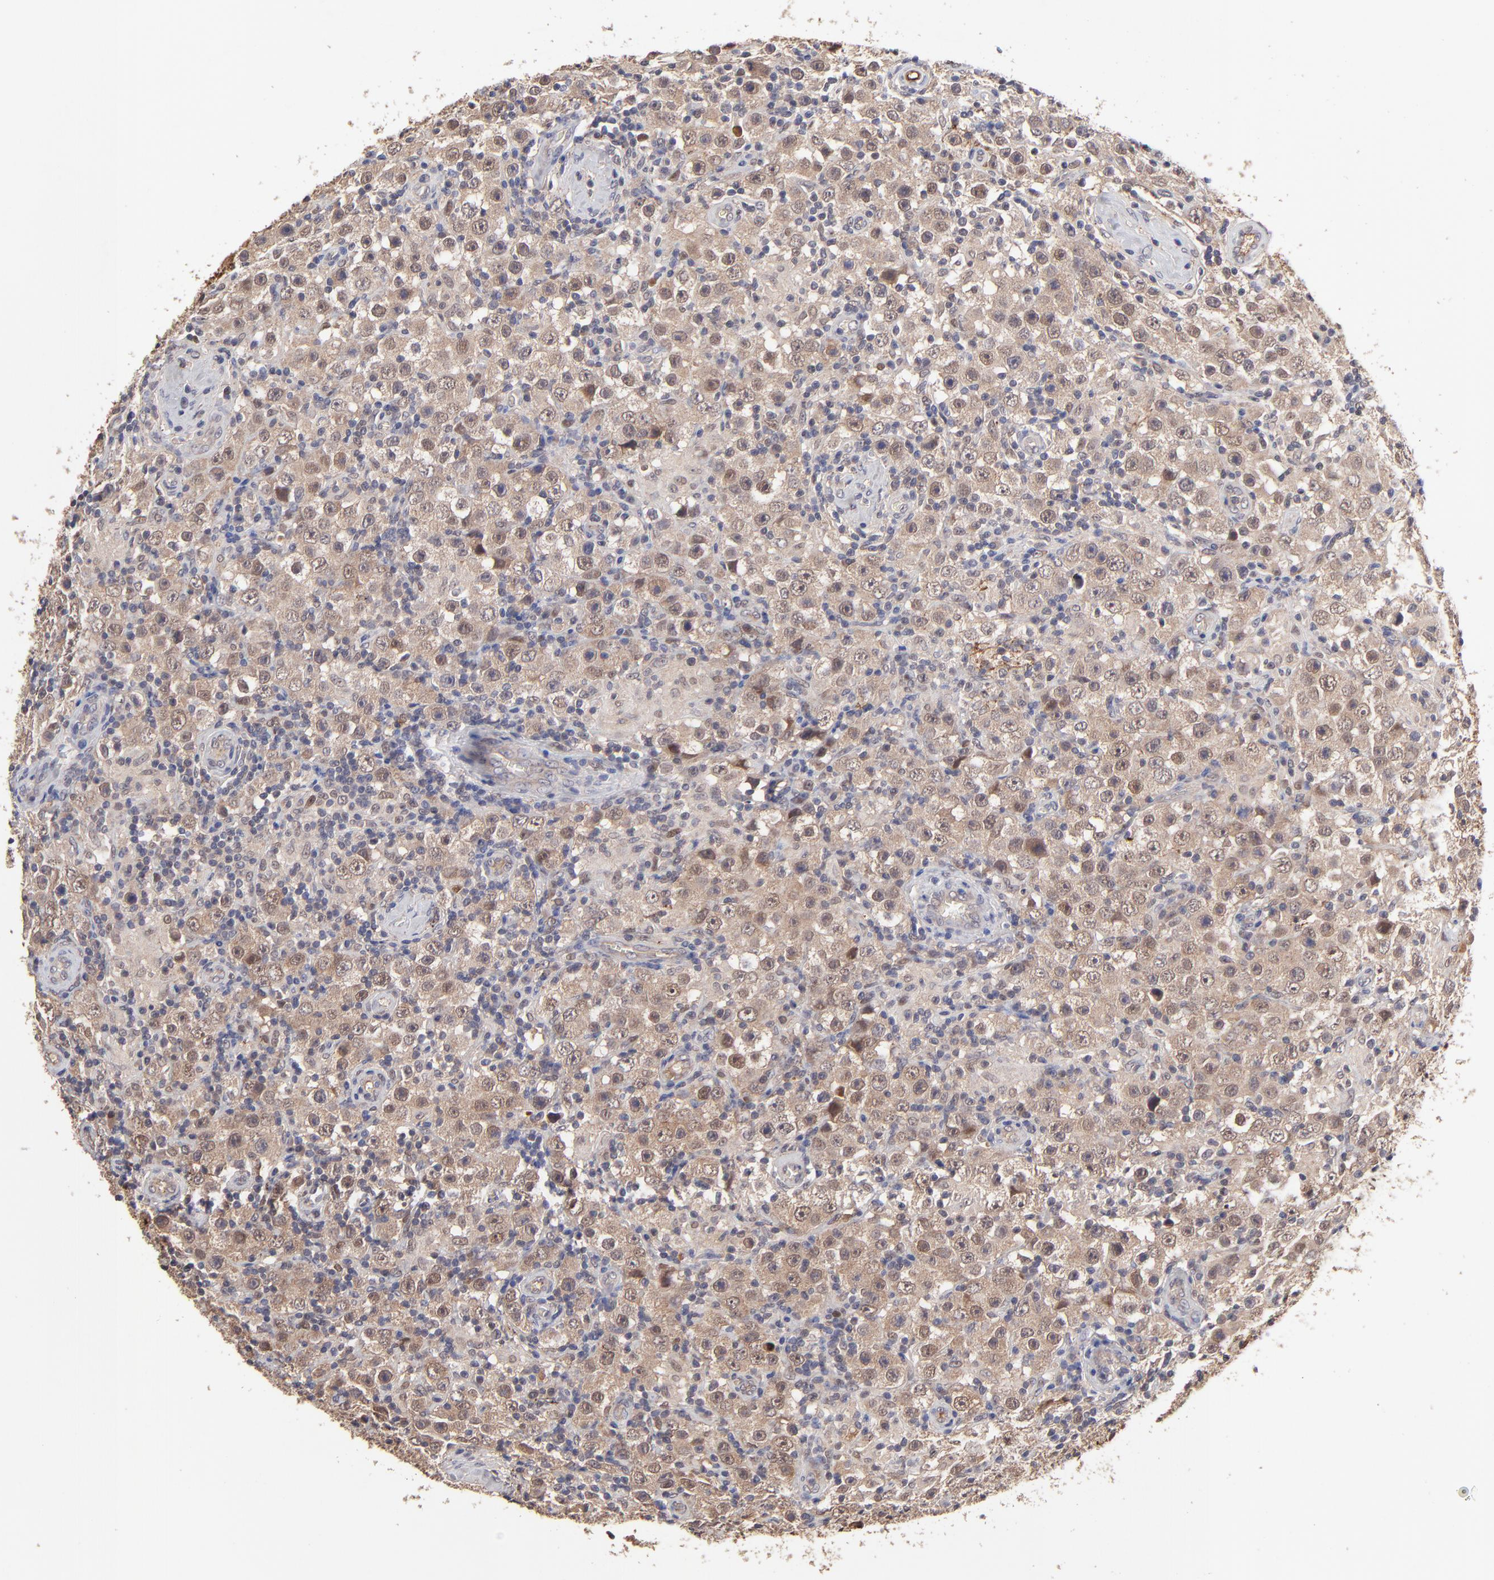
{"staining": {"intensity": "moderate", "quantity": "25%-75%", "location": "cytoplasmic/membranous,nuclear"}, "tissue": "testis cancer", "cell_type": "Tumor cells", "image_type": "cancer", "snomed": [{"axis": "morphology", "description": "Seminoma, NOS"}, {"axis": "topography", "description": "Testis"}], "caption": "Approximately 25%-75% of tumor cells in human seminoma (testis) display moderate cytoplasmic/membranous and nuclear protein staining as visualized by brown immunohistochemical staining.", "gene": "PSMD14", "patient": {"sex": "male", "age": 32}}